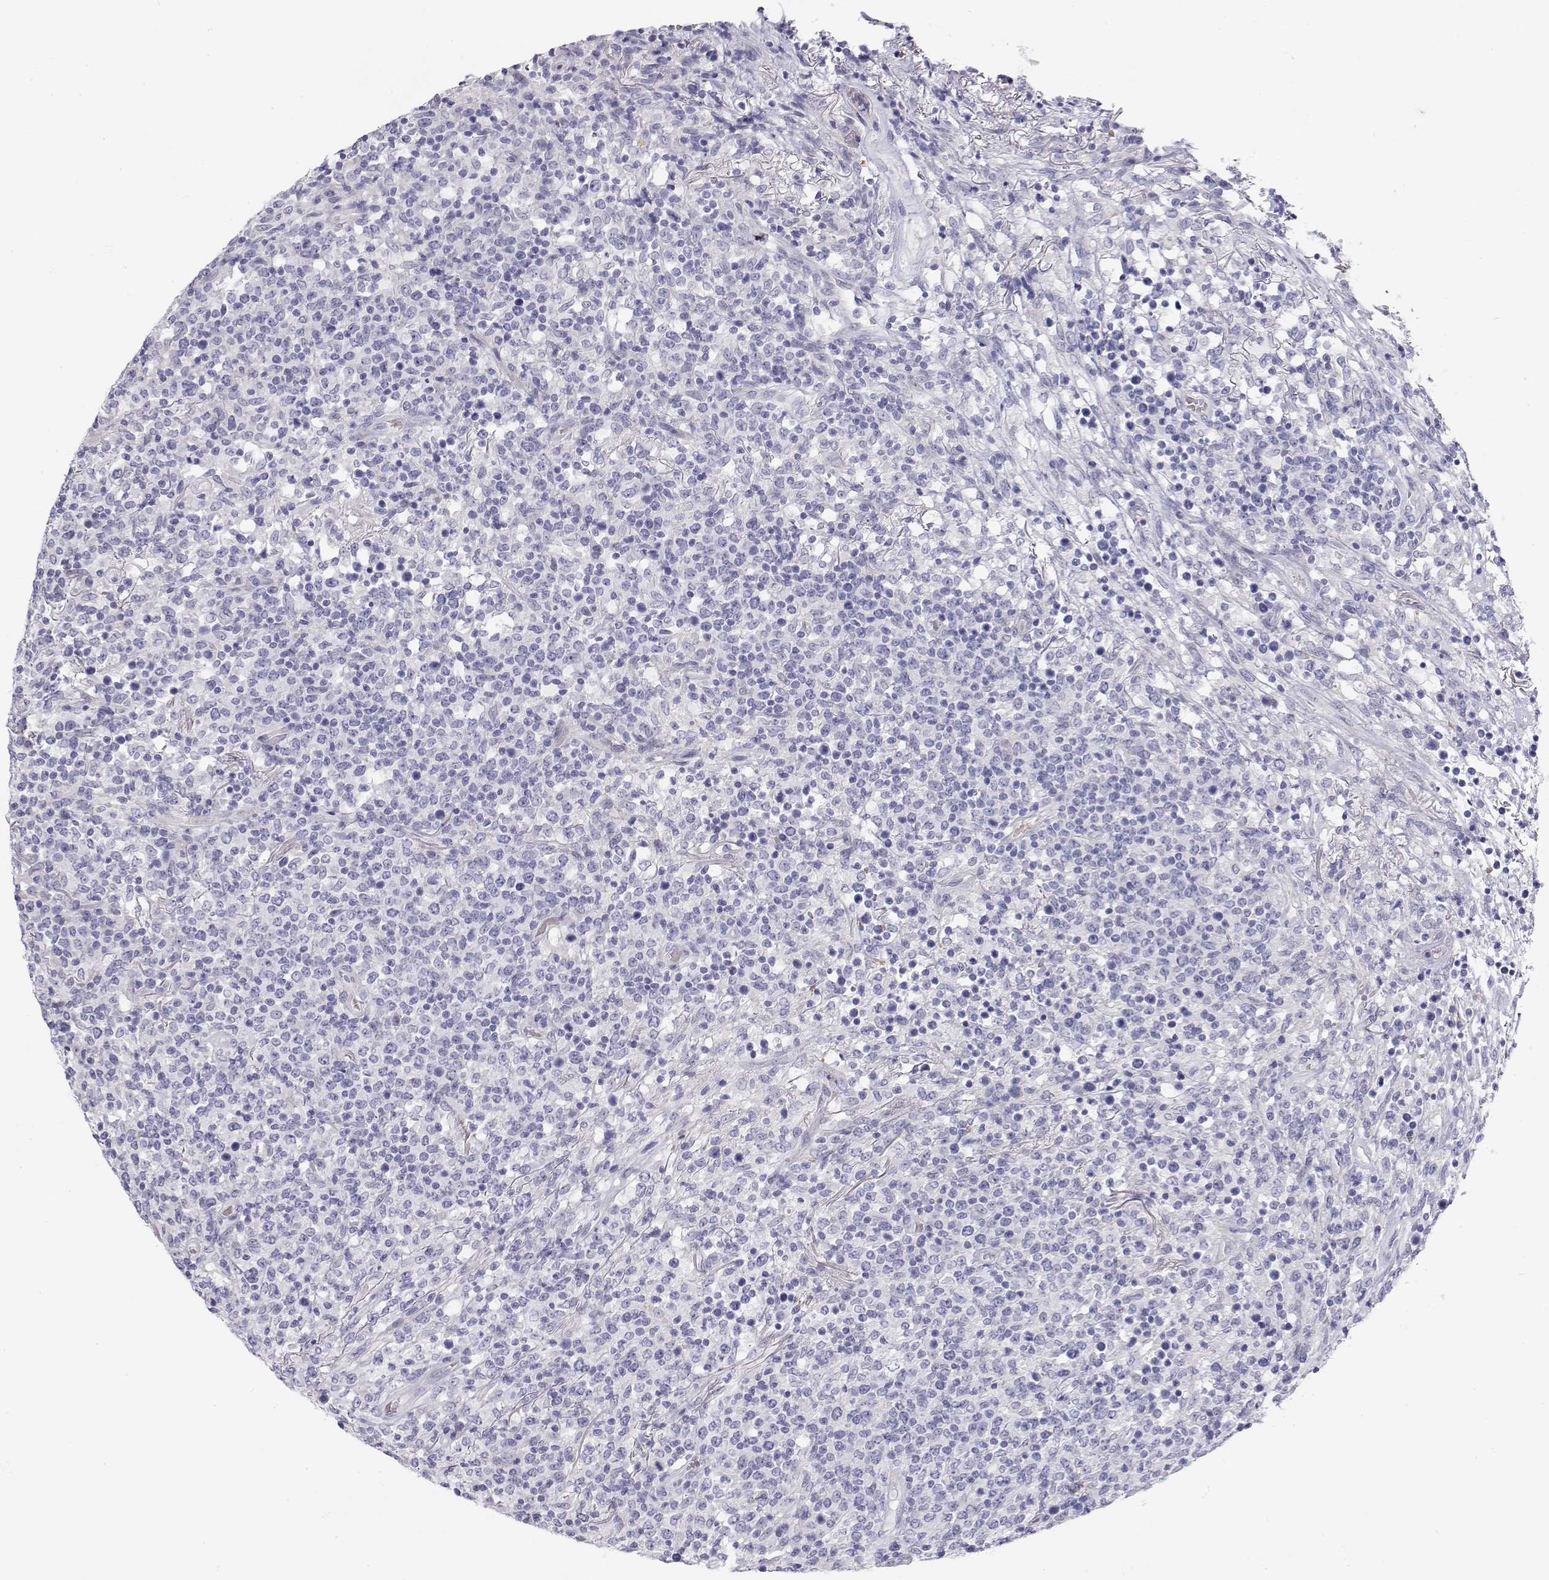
{"staining": {"intensity": "negative", "quantity": "none", "location": "none"}, "tissue": "lymphoma", "cell_type": "Tumor cells", "image_type": "cancer", "snomed": [{"axis": "morphology", "description": "Malignant lymphoma, non-Hodgkin's type, High grade"}, {"axis": "topography", "description": "Lung"}], "caption": "The histopathology image displays no significant staining in tumor cells of high-grade malignant lymphoma, non-Hodgkin's type.", "gene": "MISP", "patient": {"sex": "male", "age": 79}}